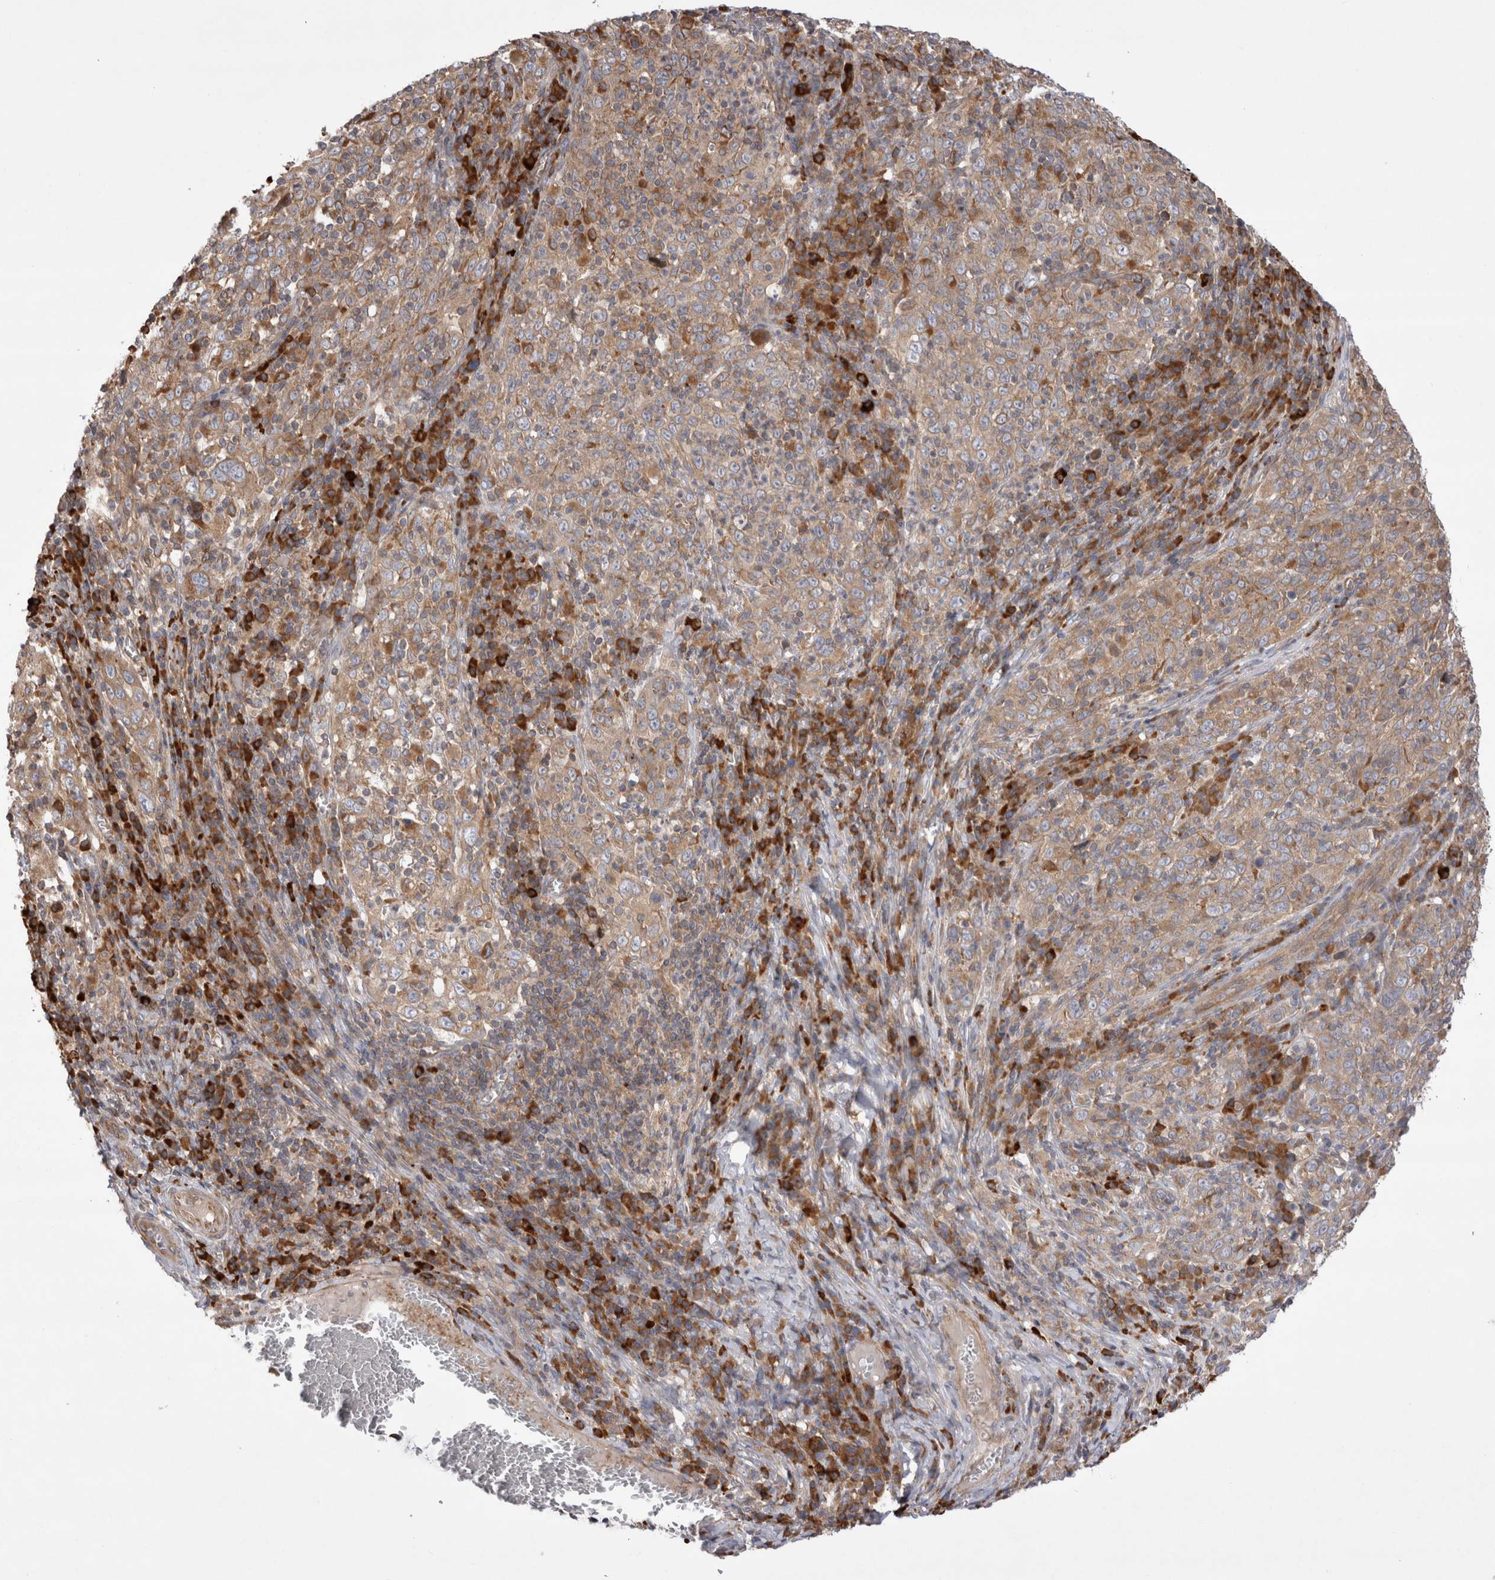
{"staining": {"intensity": "moderate", "quantity": ">75%", "location": "cytoplasmic/membranous"}, "tissue": "cervical cancer", "cell_type": "Tumor cells", "image_type": "cancer", "snomed": [{"axis": "morphology", "description": "Squamous cell carcinoma, NOS"}, {"axis": "topography", "description": "Cervix"}], "caption": "Protein expression analysis of cervical cancer (squamous cell carcinoma) demonstrates moderate cytoplasmic/membranous expression in about >75% of tumor cells.", "gene": "PDCD10", "patient": {"sex": "female", "age": 46}}